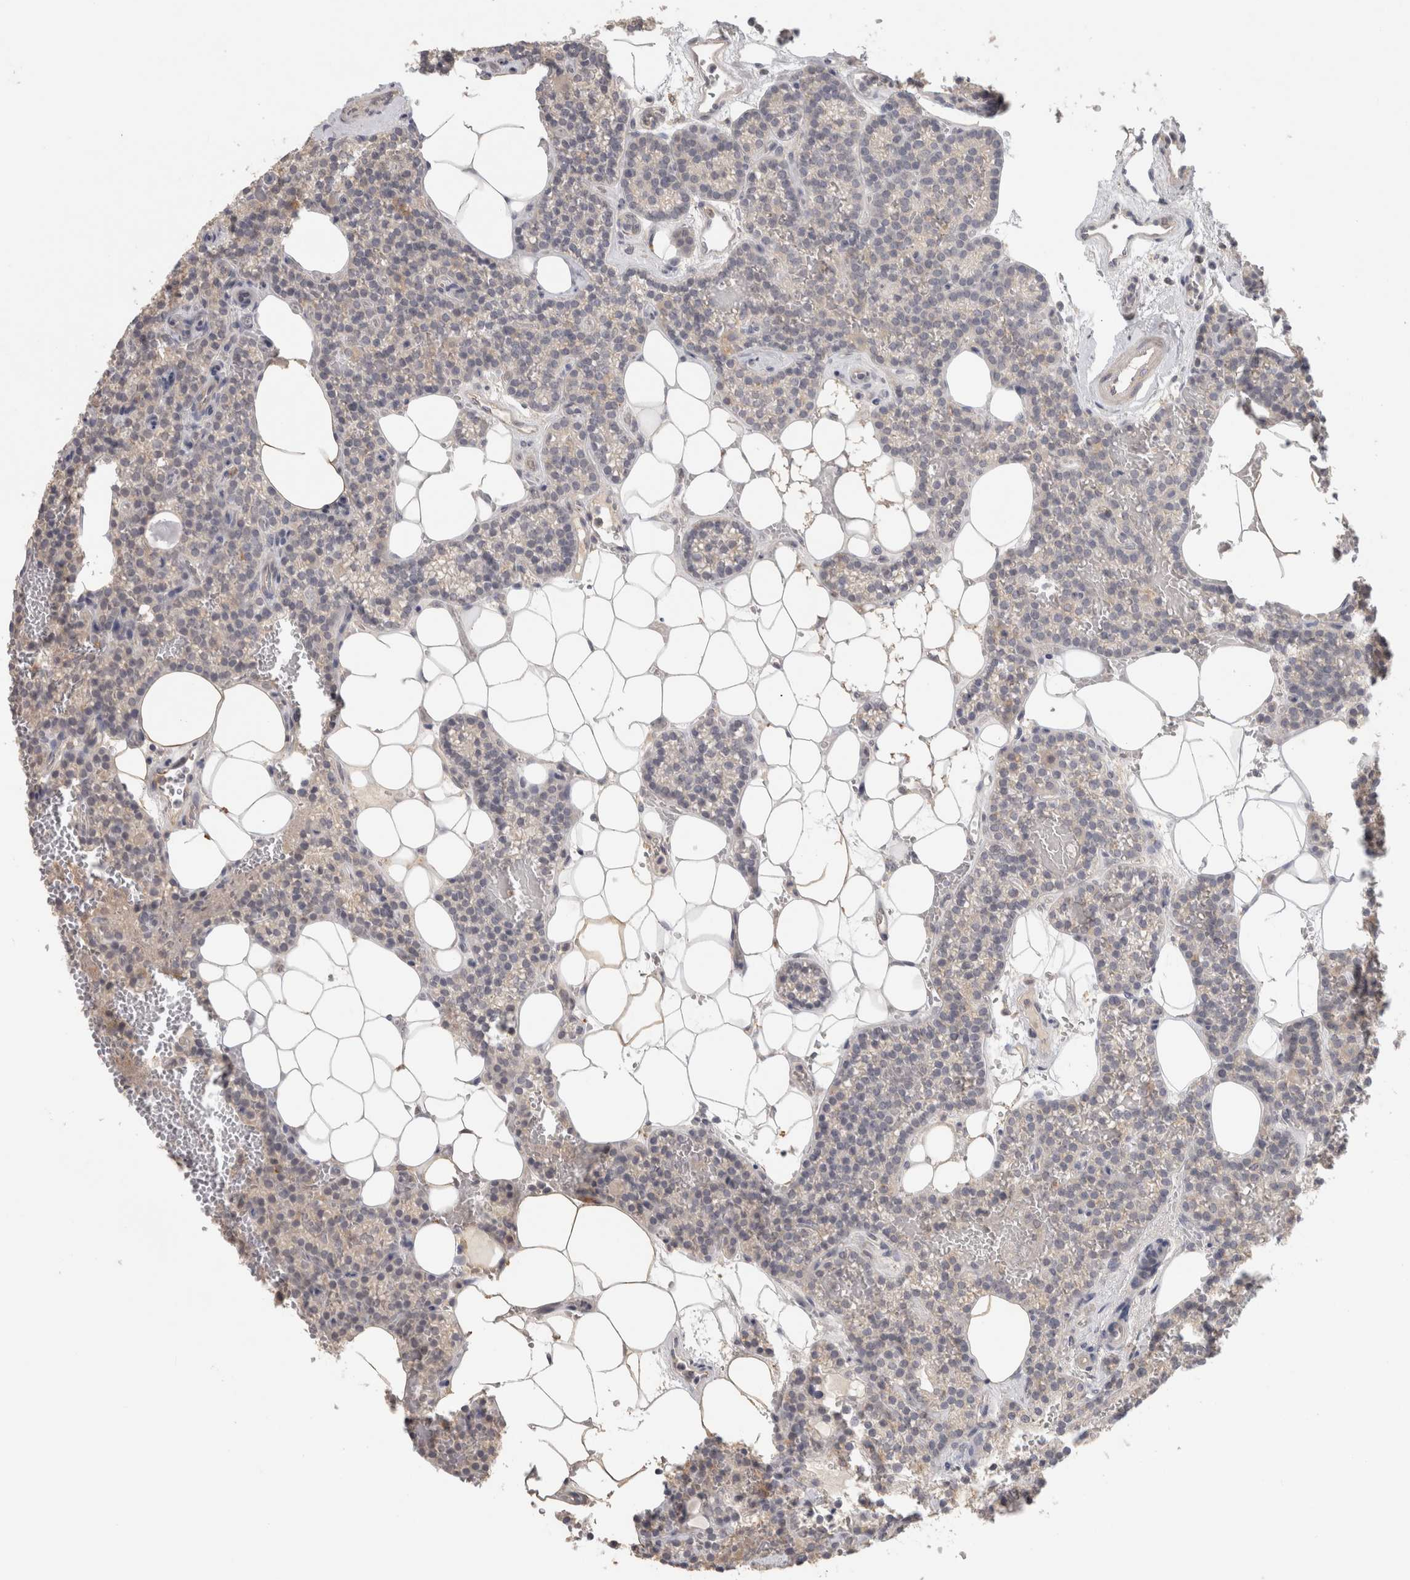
{"staining": {"intensity": "negative", "quantity": "none", "location": "none"}, "tissue": "parathyroid gland", "cell_type": "Glandular cells", "image_type": "normal", "snomed": [{"axis": "morphology", "description": "Normal tissue, NOS"}, {"axis": "topography", "description": "Parathyroid gland"}], "caption": "This is an IHC photomicrograph of benign parathyroid gland. There is no staining in glandular cells.", "gene": "HAVCR2", "patient": {"sex": "male", "age": 58}}